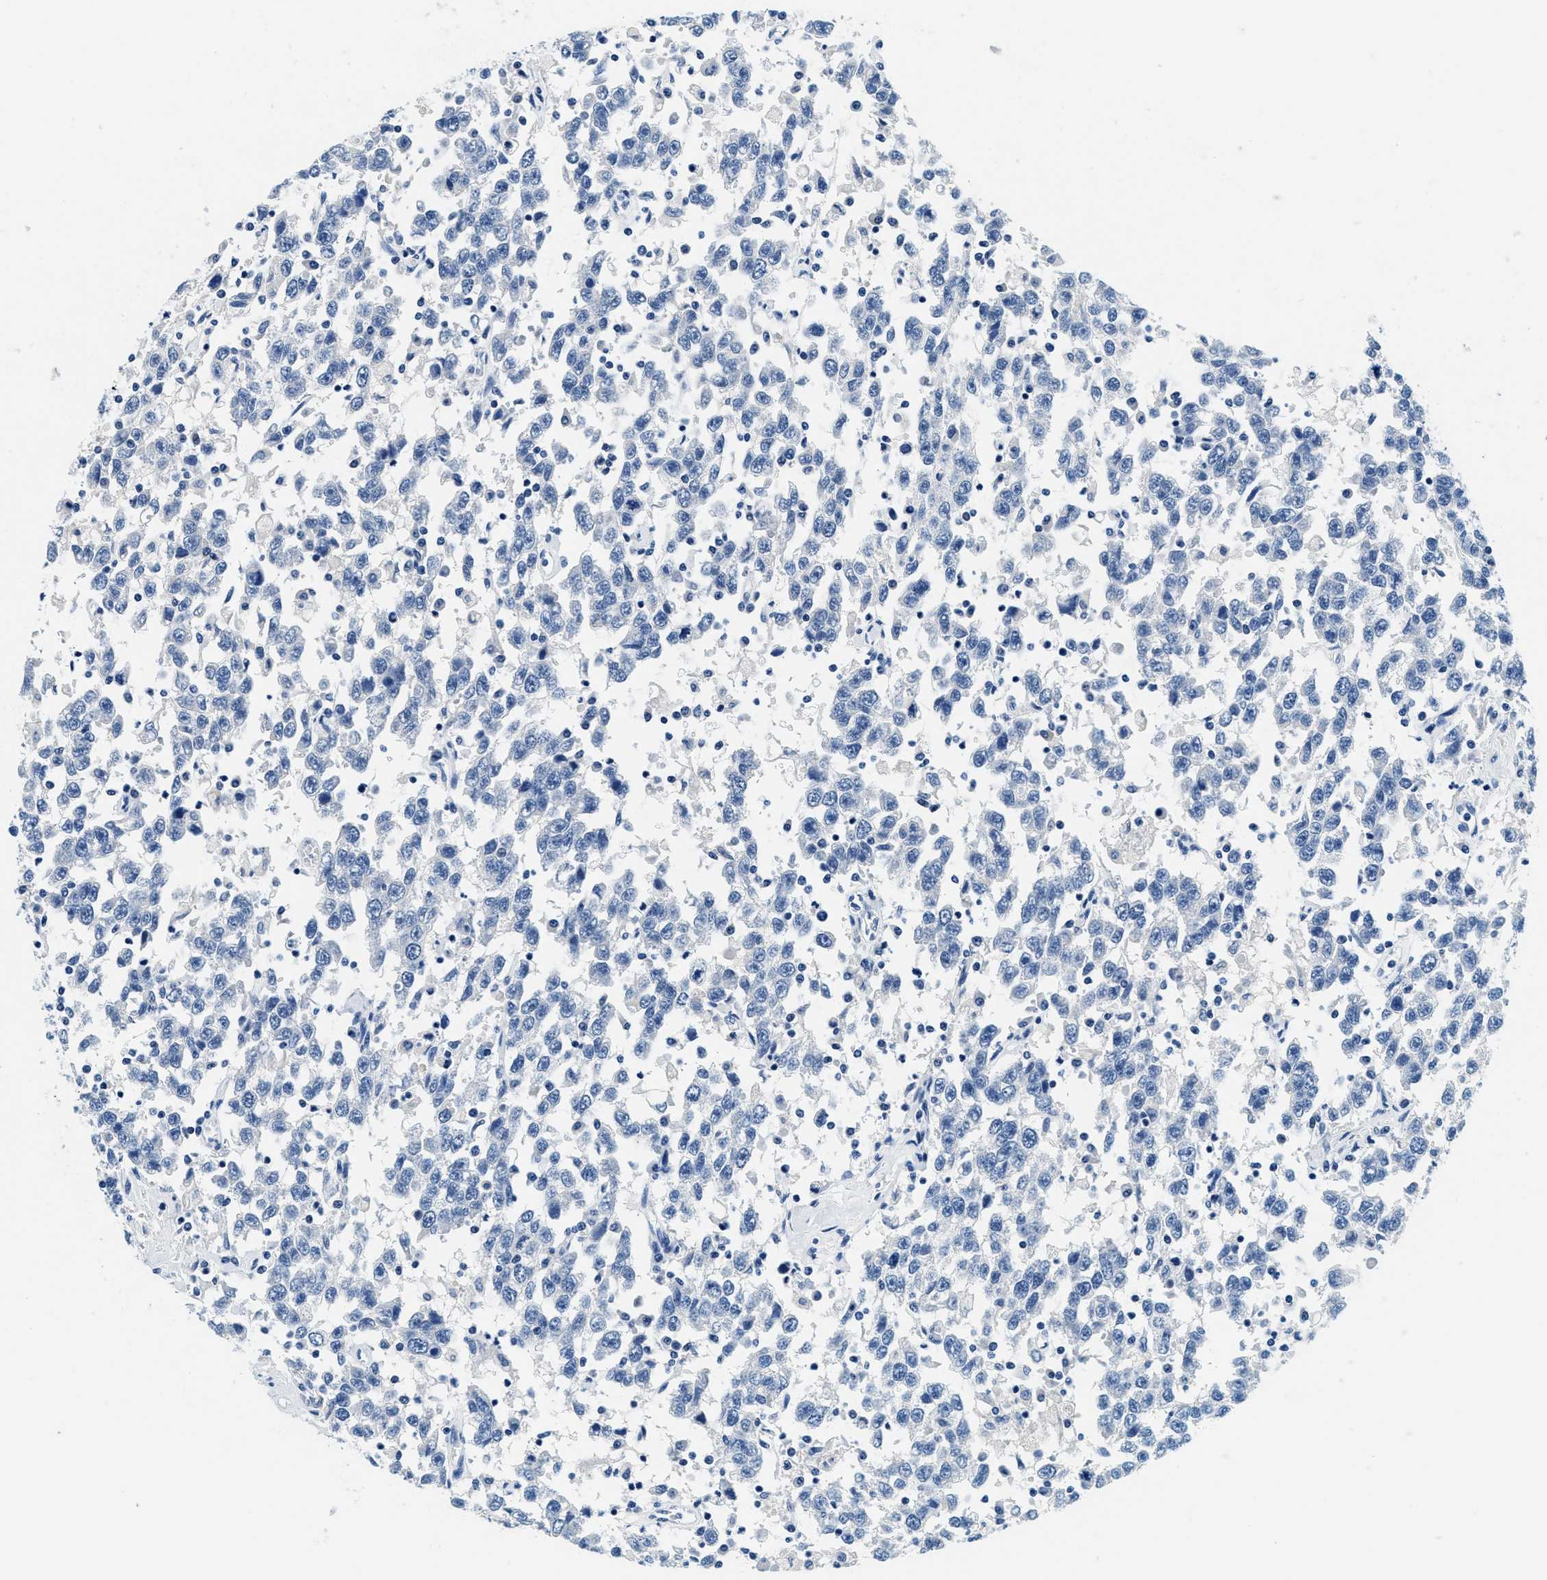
{"staining": {"intensity": "negative", "quantity": "none", "location": "none"}, "tissue": "testis cancer", "cell_type": "Tumor cells", "image_type": "cancer", "snomed": [{"axis": "morphology", "description": "Seminoma, NOS"}, {"axis": "topography", "description": "Testis"}], "caption": "Human testis cancer stained for a protein using immunohistochemistry exhibits no expression in tumor cells.", "gene": "GSTM3", "patient": {"sex": "male", "age": 41}}